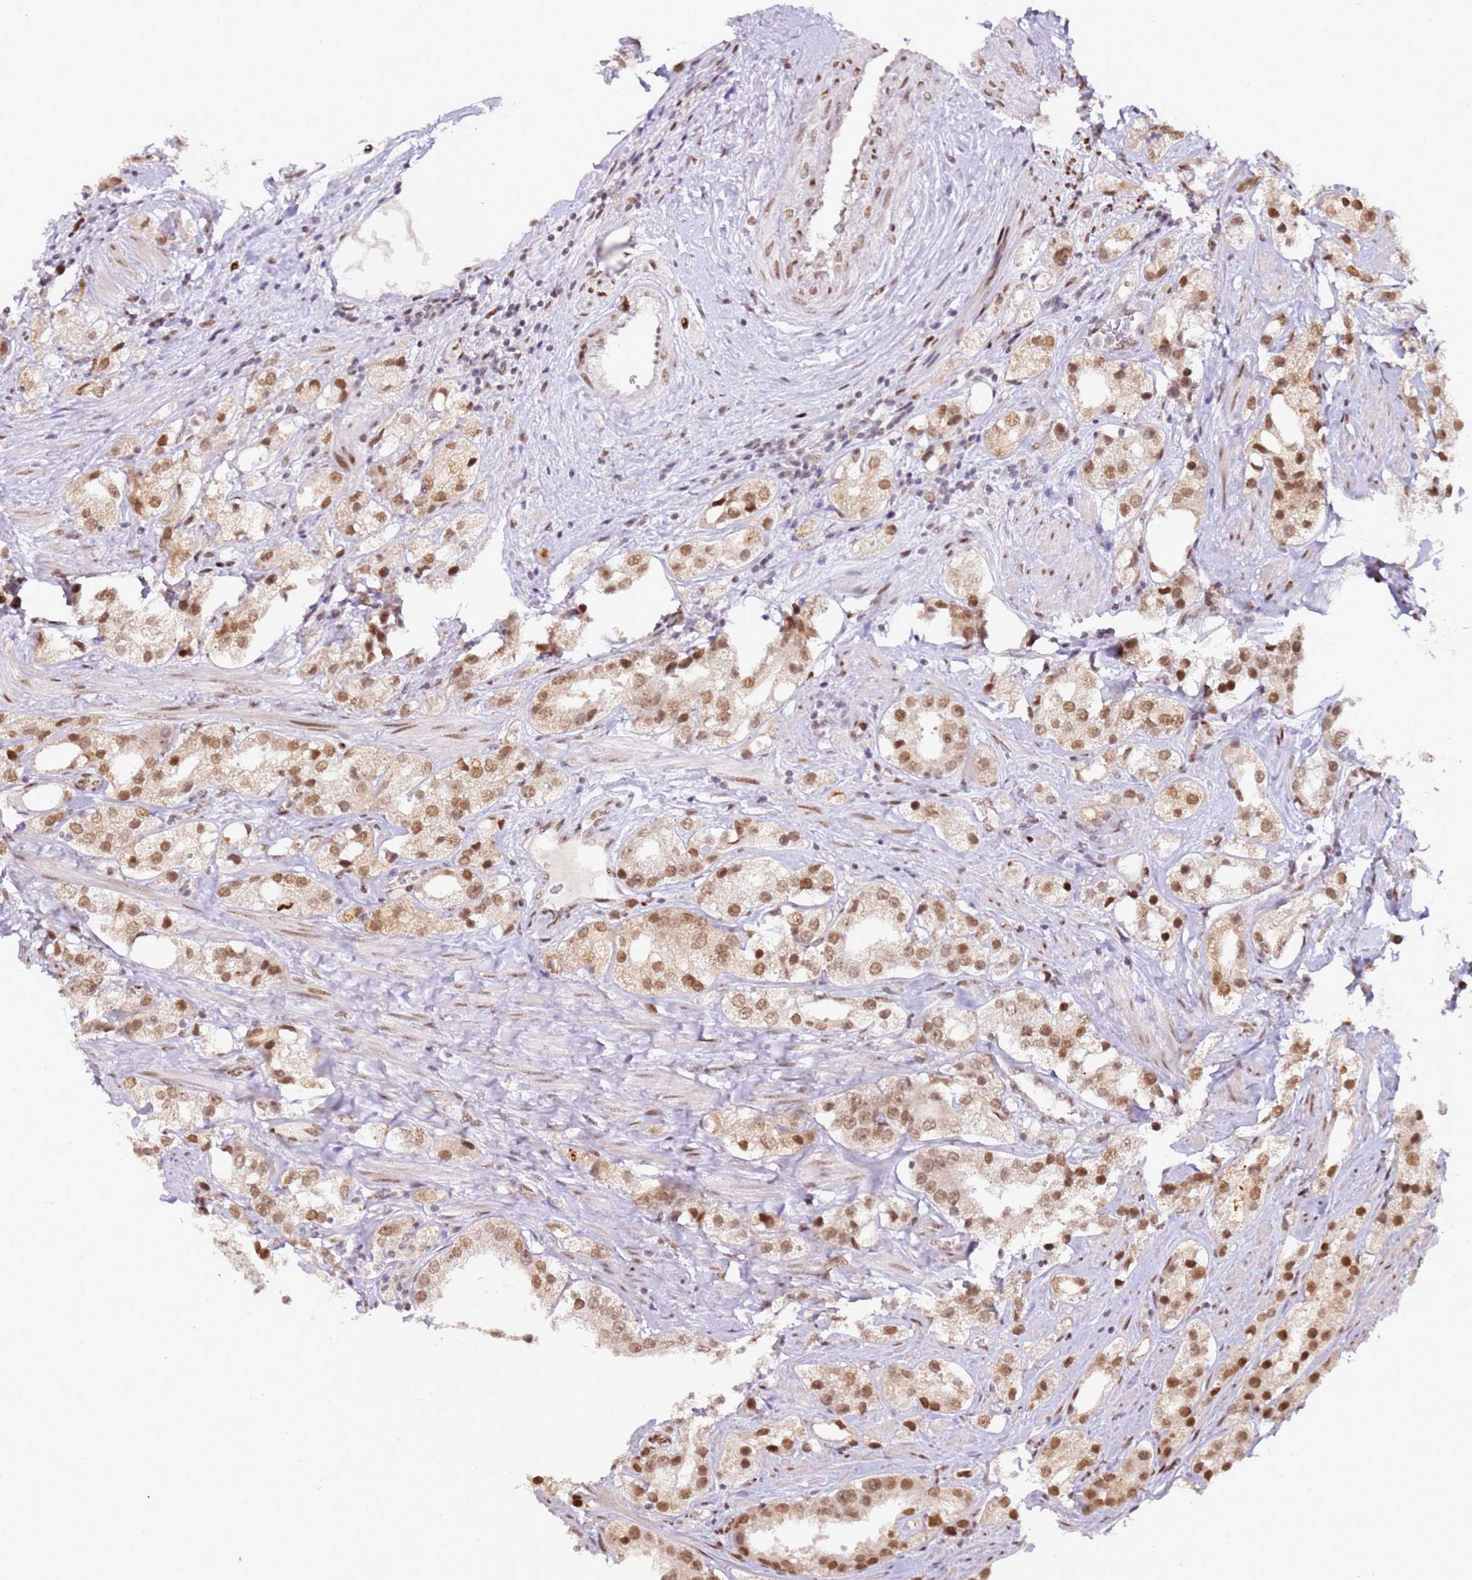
{"staining": {"intensity": "moderate", "quantity": ">75%", "location": "nuclear"}, "tissue": "prostate cancer", "cell_type": "Tumor cells", "image_type": "cancer", "snomed": [{"axis": "morphology", "description": "Adenocarcinoma, NOS"}, {"axis": "topography", "description": "Prostate"}], "caption": "Brown immunohistochemical staining in human prostate cancer (adenocarcinoma) displays moderate nuclear expression in approximately >75% of tumor cells.", "gene": "PHC2", "patient": {"sex": "male", "age": 79}}